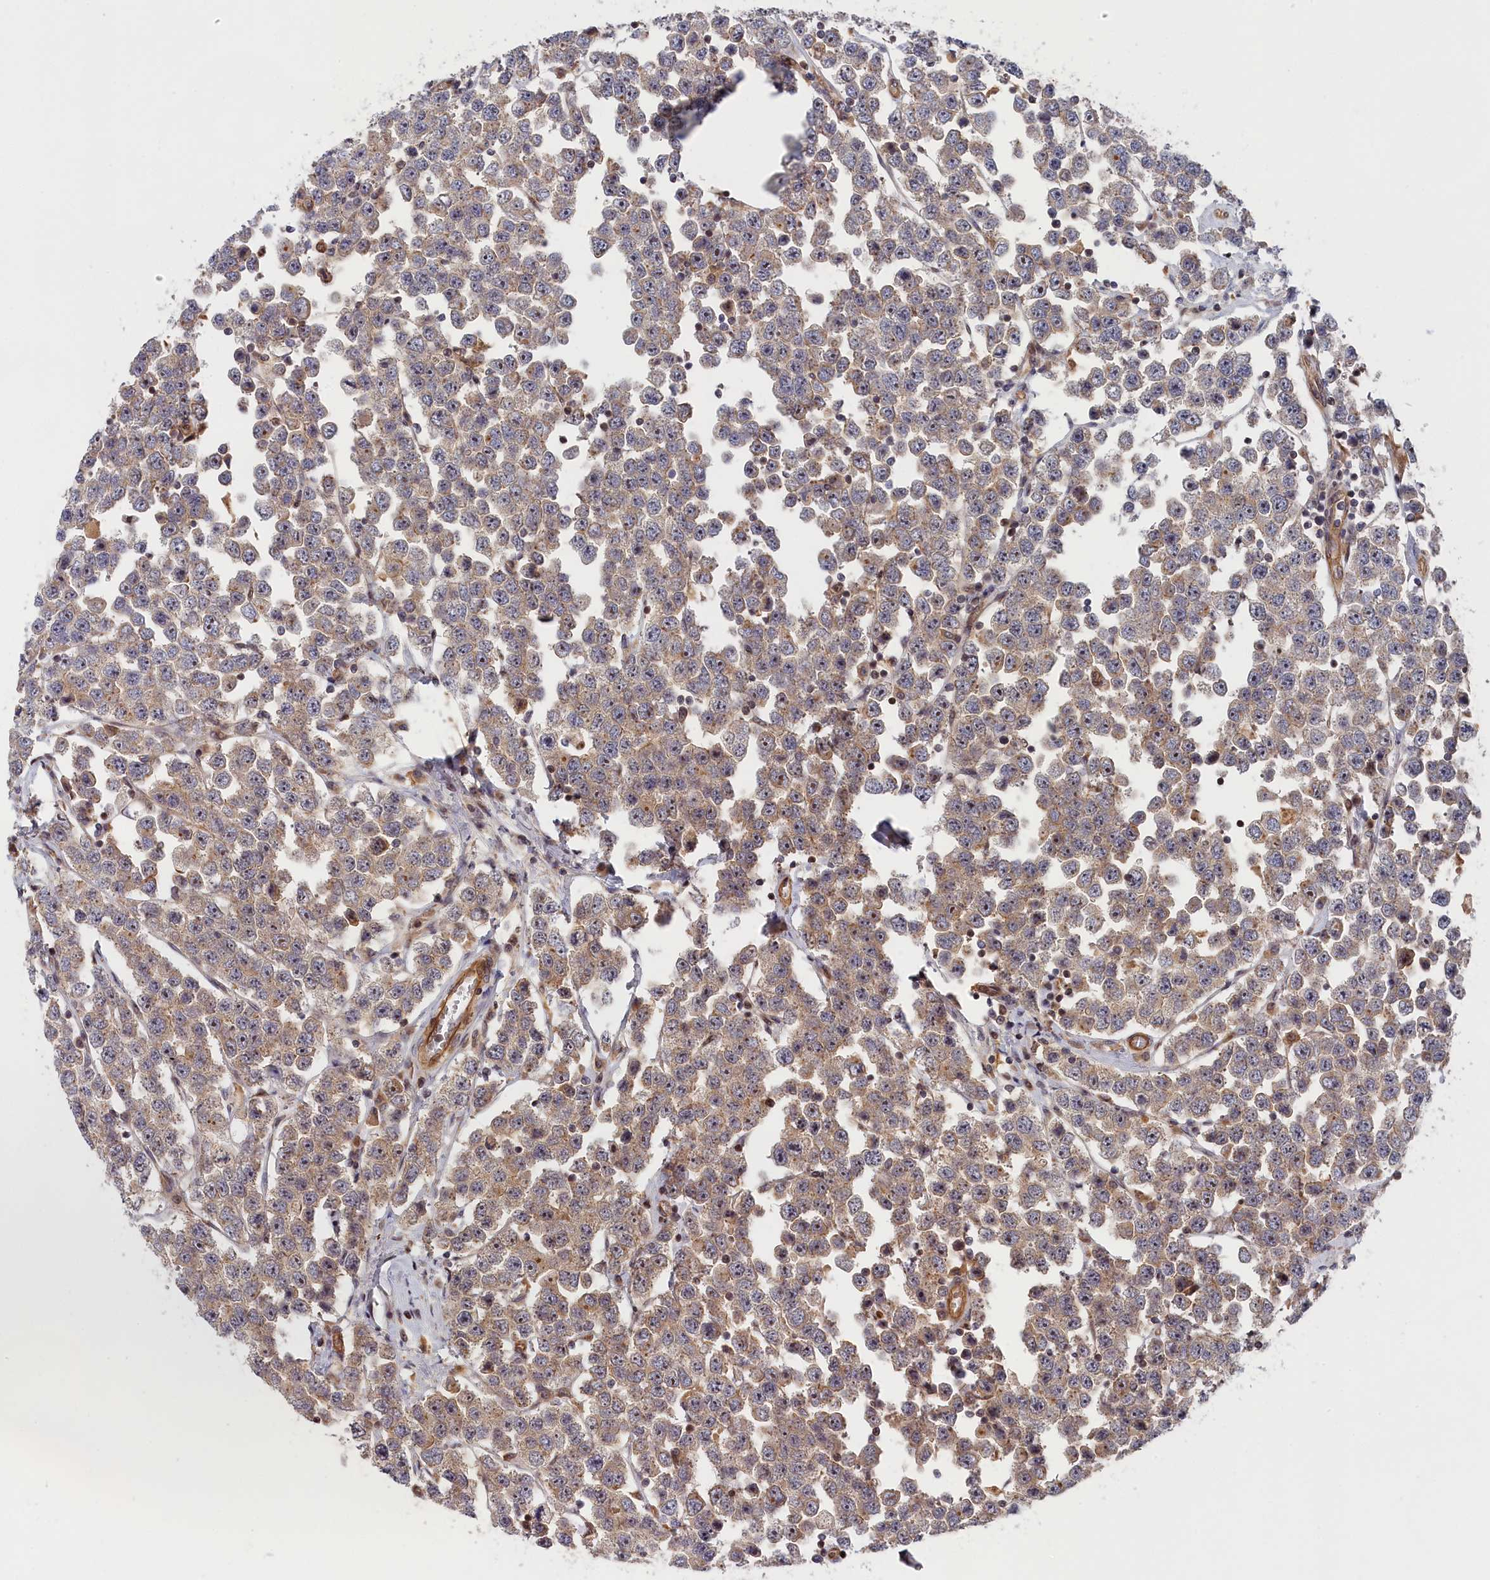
{"staining": {"intensity": "moderate", "quantity": "25%-75%", "location": "cytoplasmic/membranous,nuclear"}, "tissue": "testis cancer", "cell_type": "Tumor cells", "image_type": "cancer", "snomed": [{"axis": "morphology", "description": "Seminoma, NOS"}, {"axis": "topography", "description": "Testis"}], "caption": "There is medium levels of moderate cytoplasmic/membranous and nuclear positivity in tumor cells of testis cancer (seminoma), as demonstrated by immunohistochemical staining (brown color).", "gene": "CEP44", "patient": {"sex": "male", "age": 28}}